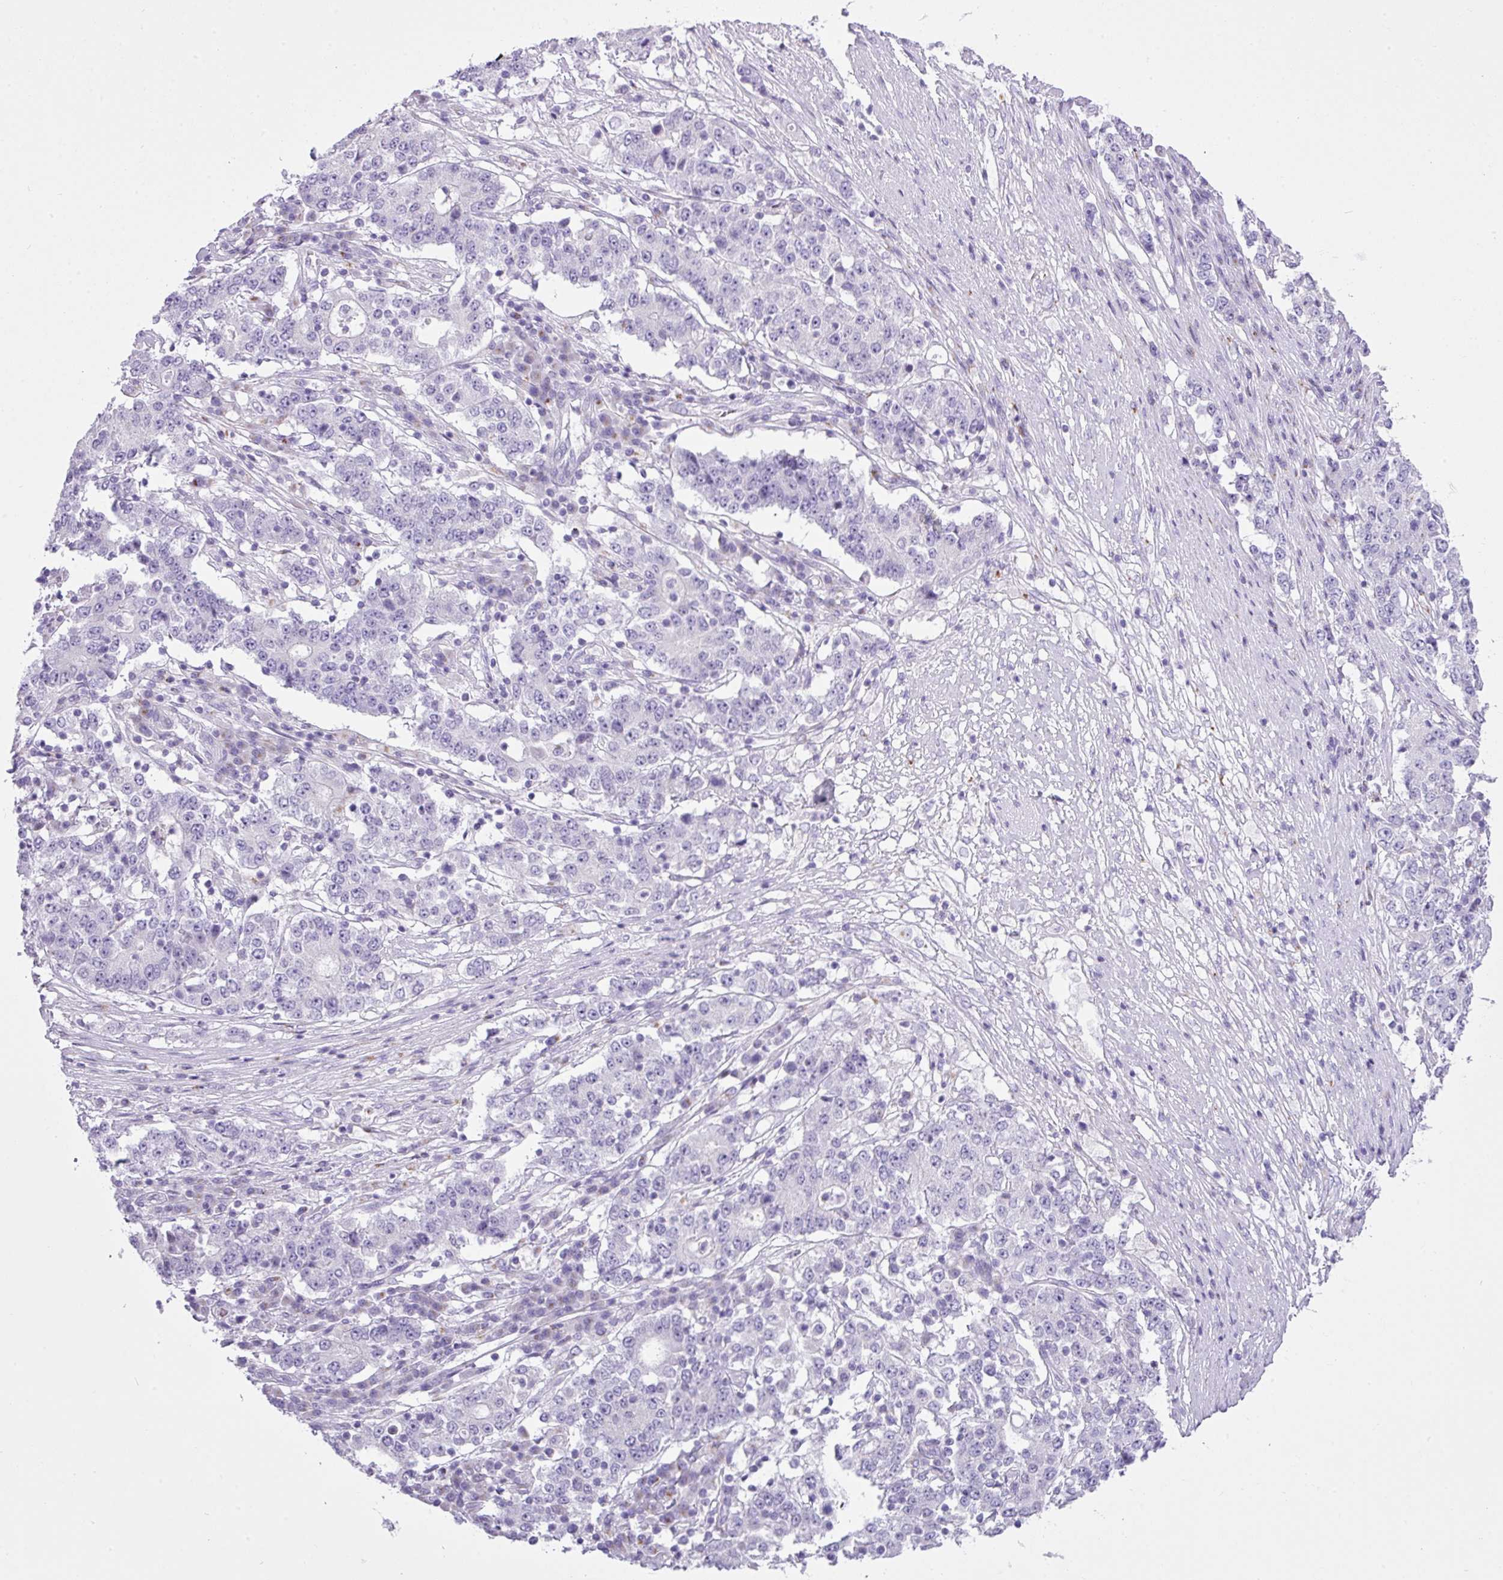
{"staining": {"intensity": "negative", "quantity": "none", "location": "none"}, "tissue": "stomach cancer", "cell_type": "Tumor cells", "image_type": "cancer", "snomed": [{"axis": "morphology", "description": "Adenocarcinoma, NOS"}, {"axis": "topography", "description": "Stomach"}], "caption": "The immunohistochemistry (IHC) micrograph has no significant staining in tumor cells of adenocarcinoma (stomach) tissue. (DAB (3,3'-diaminobenzidine) IHC visualized using brightfield microscopy, high magnification).", "gene": "FAM43A", "patient": {"sex": "male", "age": 59}}